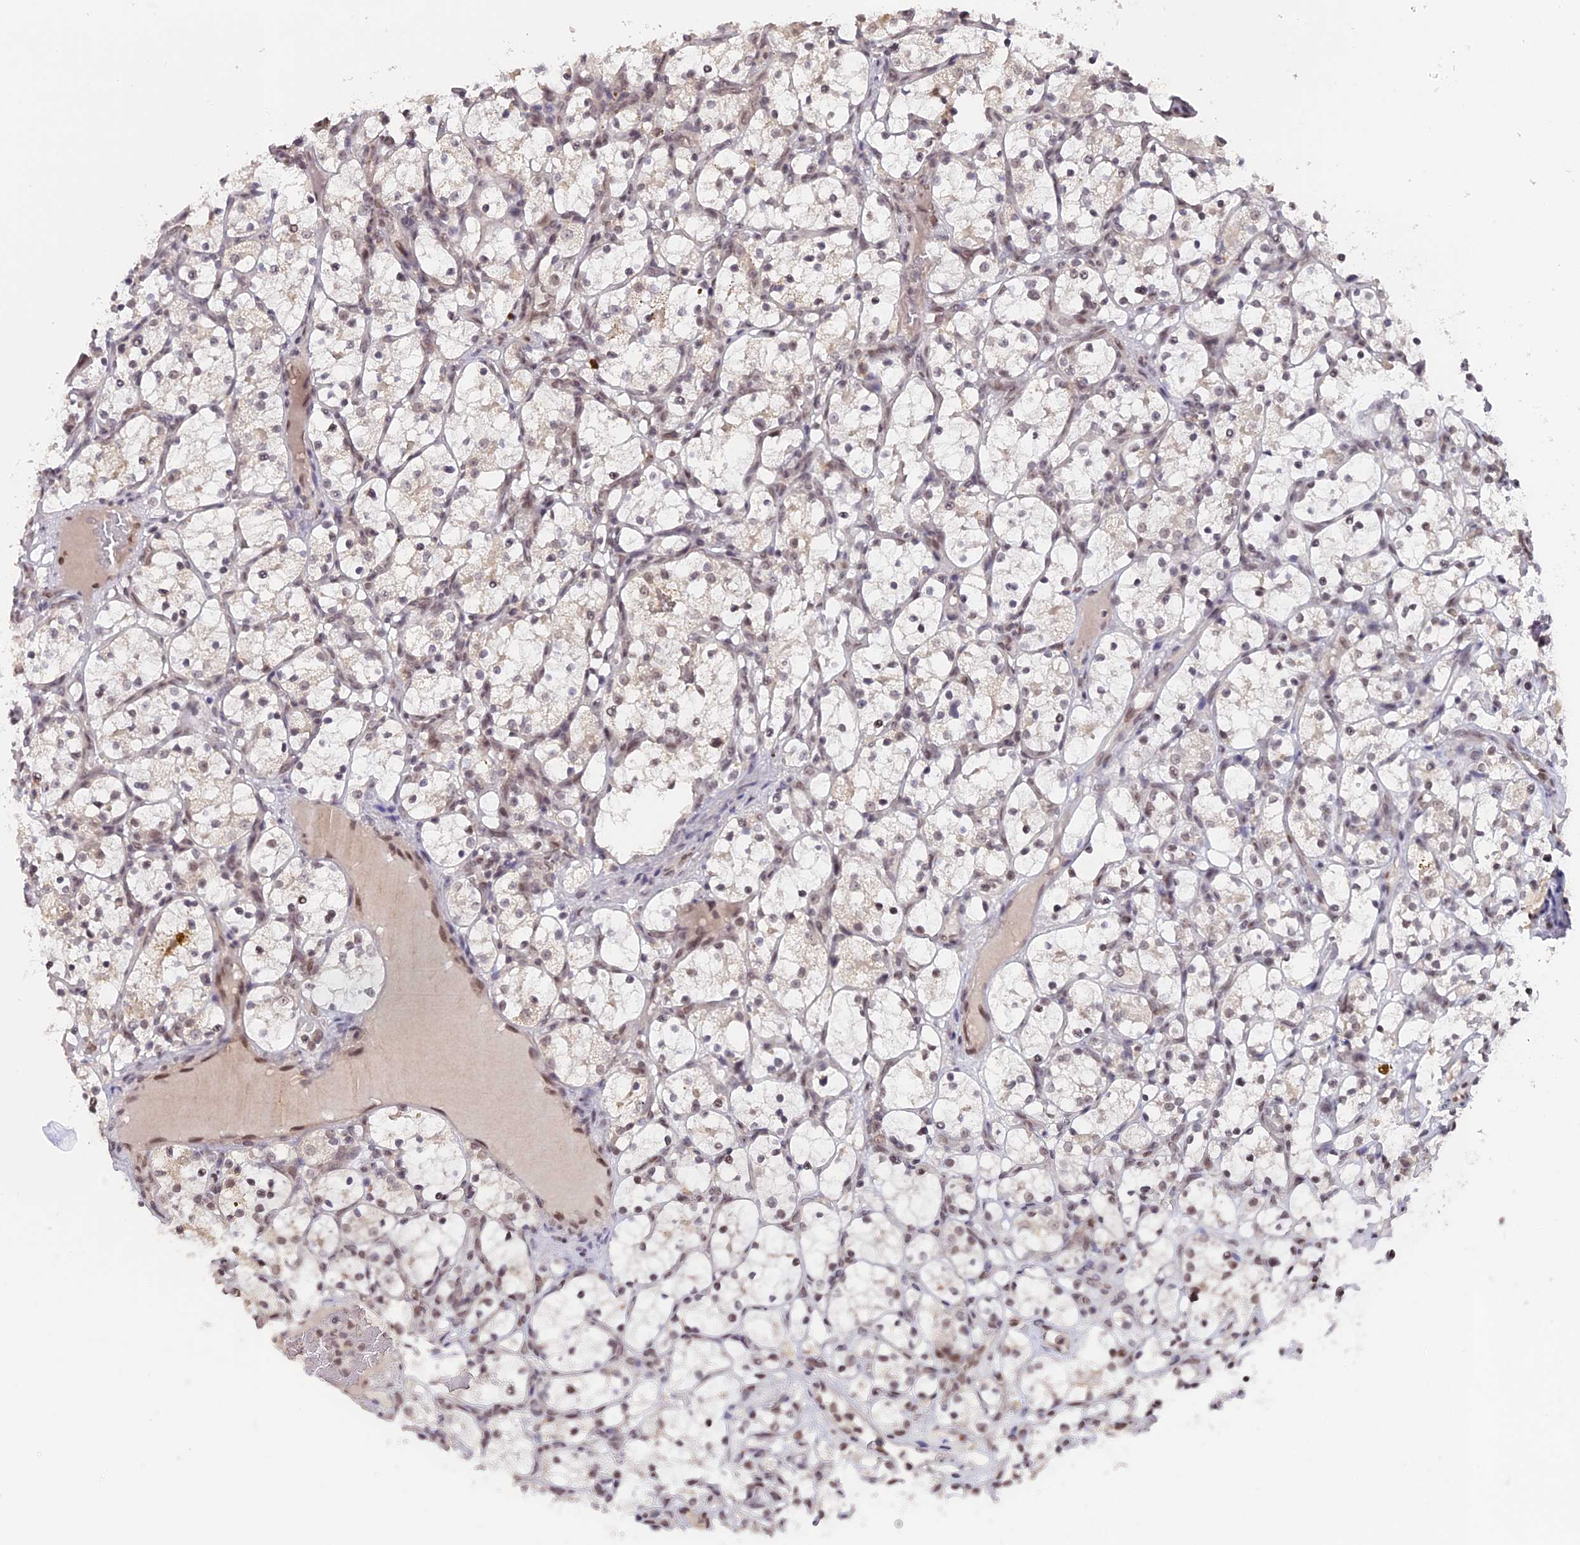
{"staining": {"intensity": "weak", "quantity": "<25%", "location": "nuclear"}, "tissue": "renal cancer", "cell_type": "Tumor cells", "image_type": "cancer", "snomed": [{"axis": "morphology", "description": "Adenocarcinoma, NOS"}, {"axis": "topography", "description": "Kidney"}], "caption": "Immunohistochemical staining of human renal adenocarcinoma shows no significant staining in tumor cells. Brightfield microscopy of immunohistochemistry (IHC) stained with DAB (3,3'-diaminobenzidine) (brown) and hematoxylin (blue), captured at high magnification.", "gene": "NR1H3", "patient": {"sex": "female", "age": 69}}